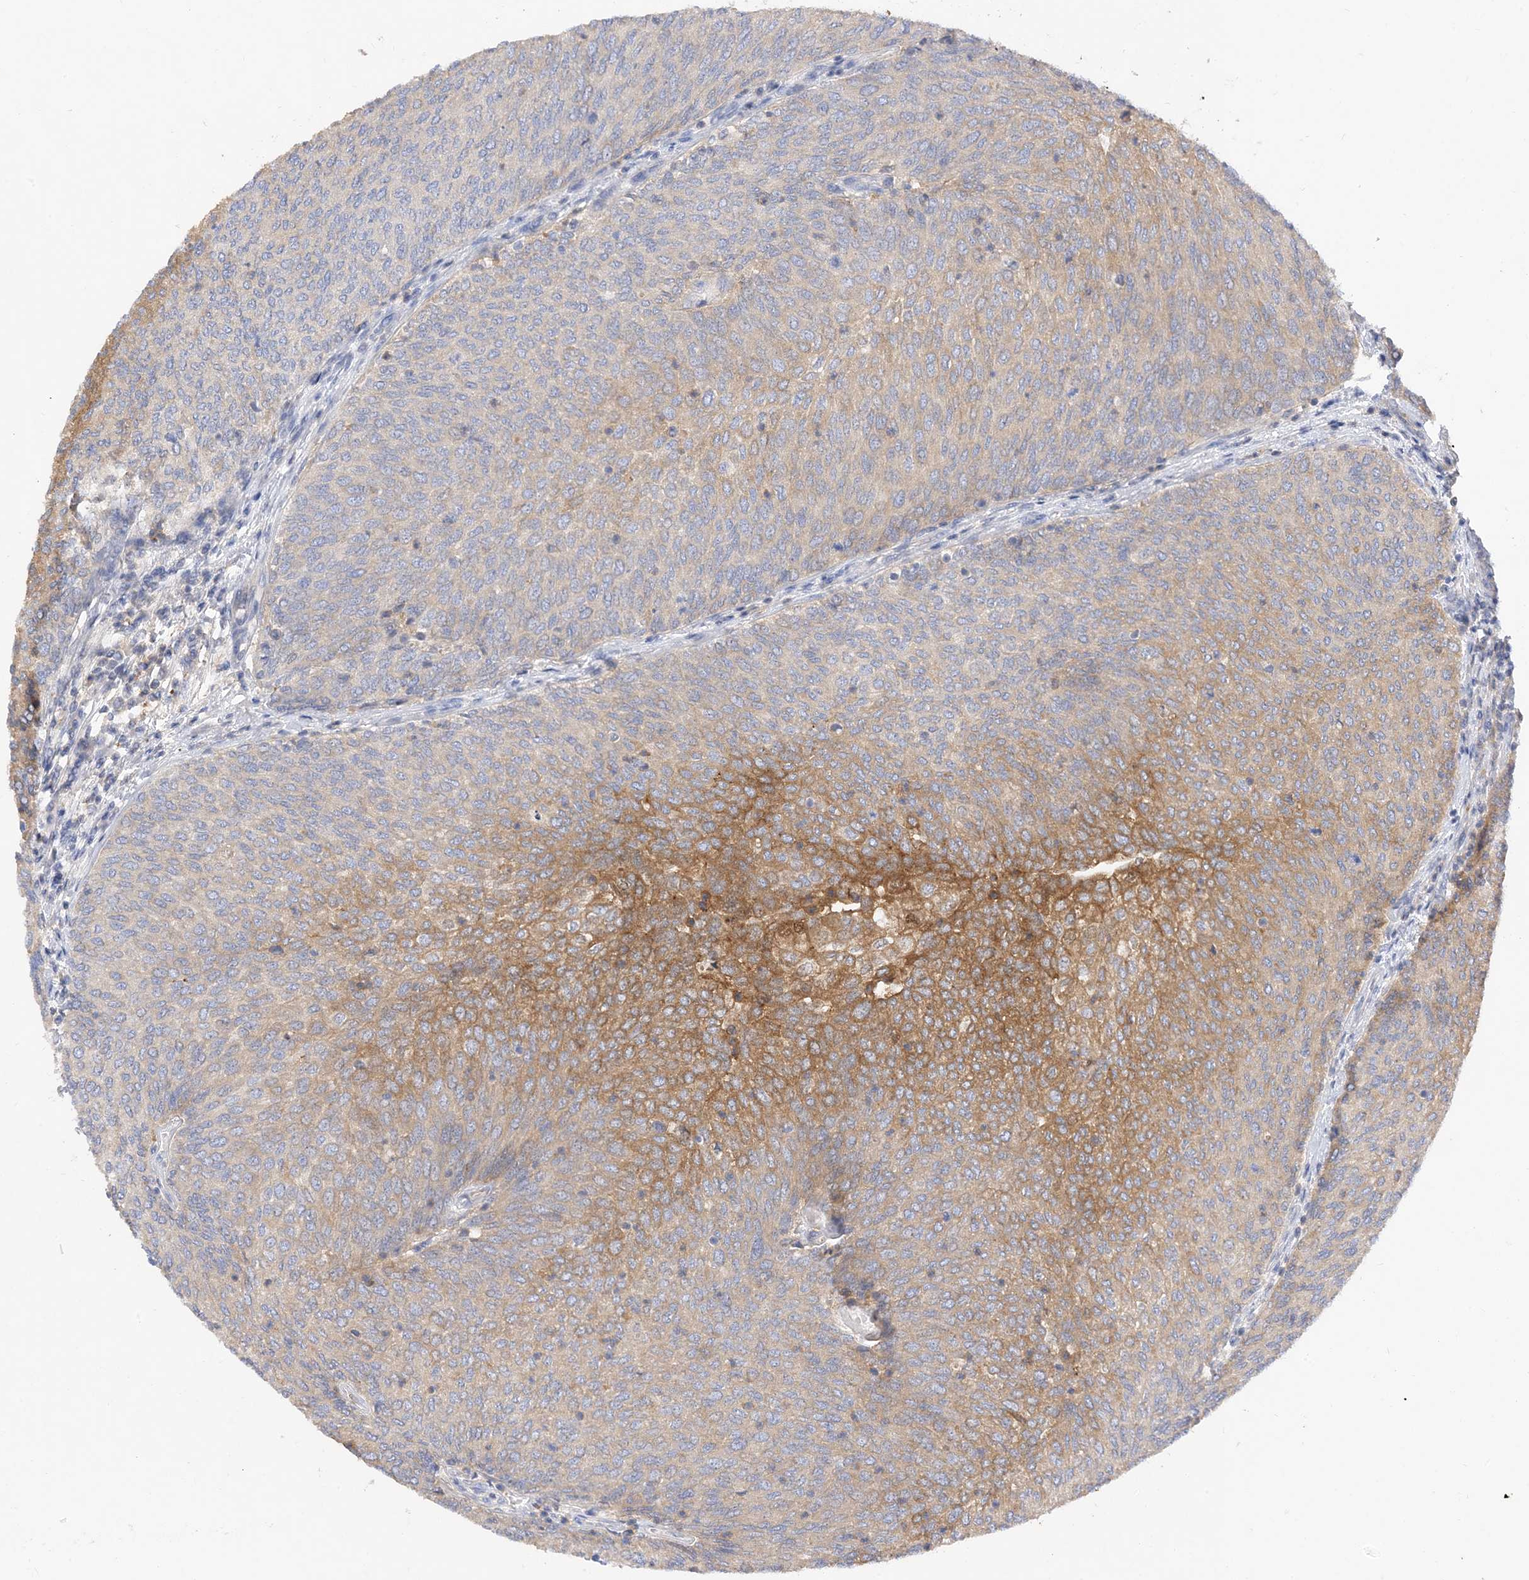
{"staining": {"intensity": "moderate", "quantity": "25%-75%", "location": "cytoplasmic/membranous"}, "tissue": "urothelial cancer", "cell_type": "Tumor cells", "image_type": "cancer", "snomed": [{"axis": "morphology", "description": "Urothelial carcinoma, Low grade"}, {"axis": "topography", "description": "Urinary bladder"}], "caption": "Protein expression analysis of urothelial cancer reveals moderate cytoplasmic/membranous expression in approximately 25%-75% of tumor cells. The staining was performed using DAB to visualize the protein expression in brown, while the nuclei were stained in blue with hematoxylin (Magnification: 20x).", "gene": "ARV1", "patient": {"sex": "female", "age": 79}}